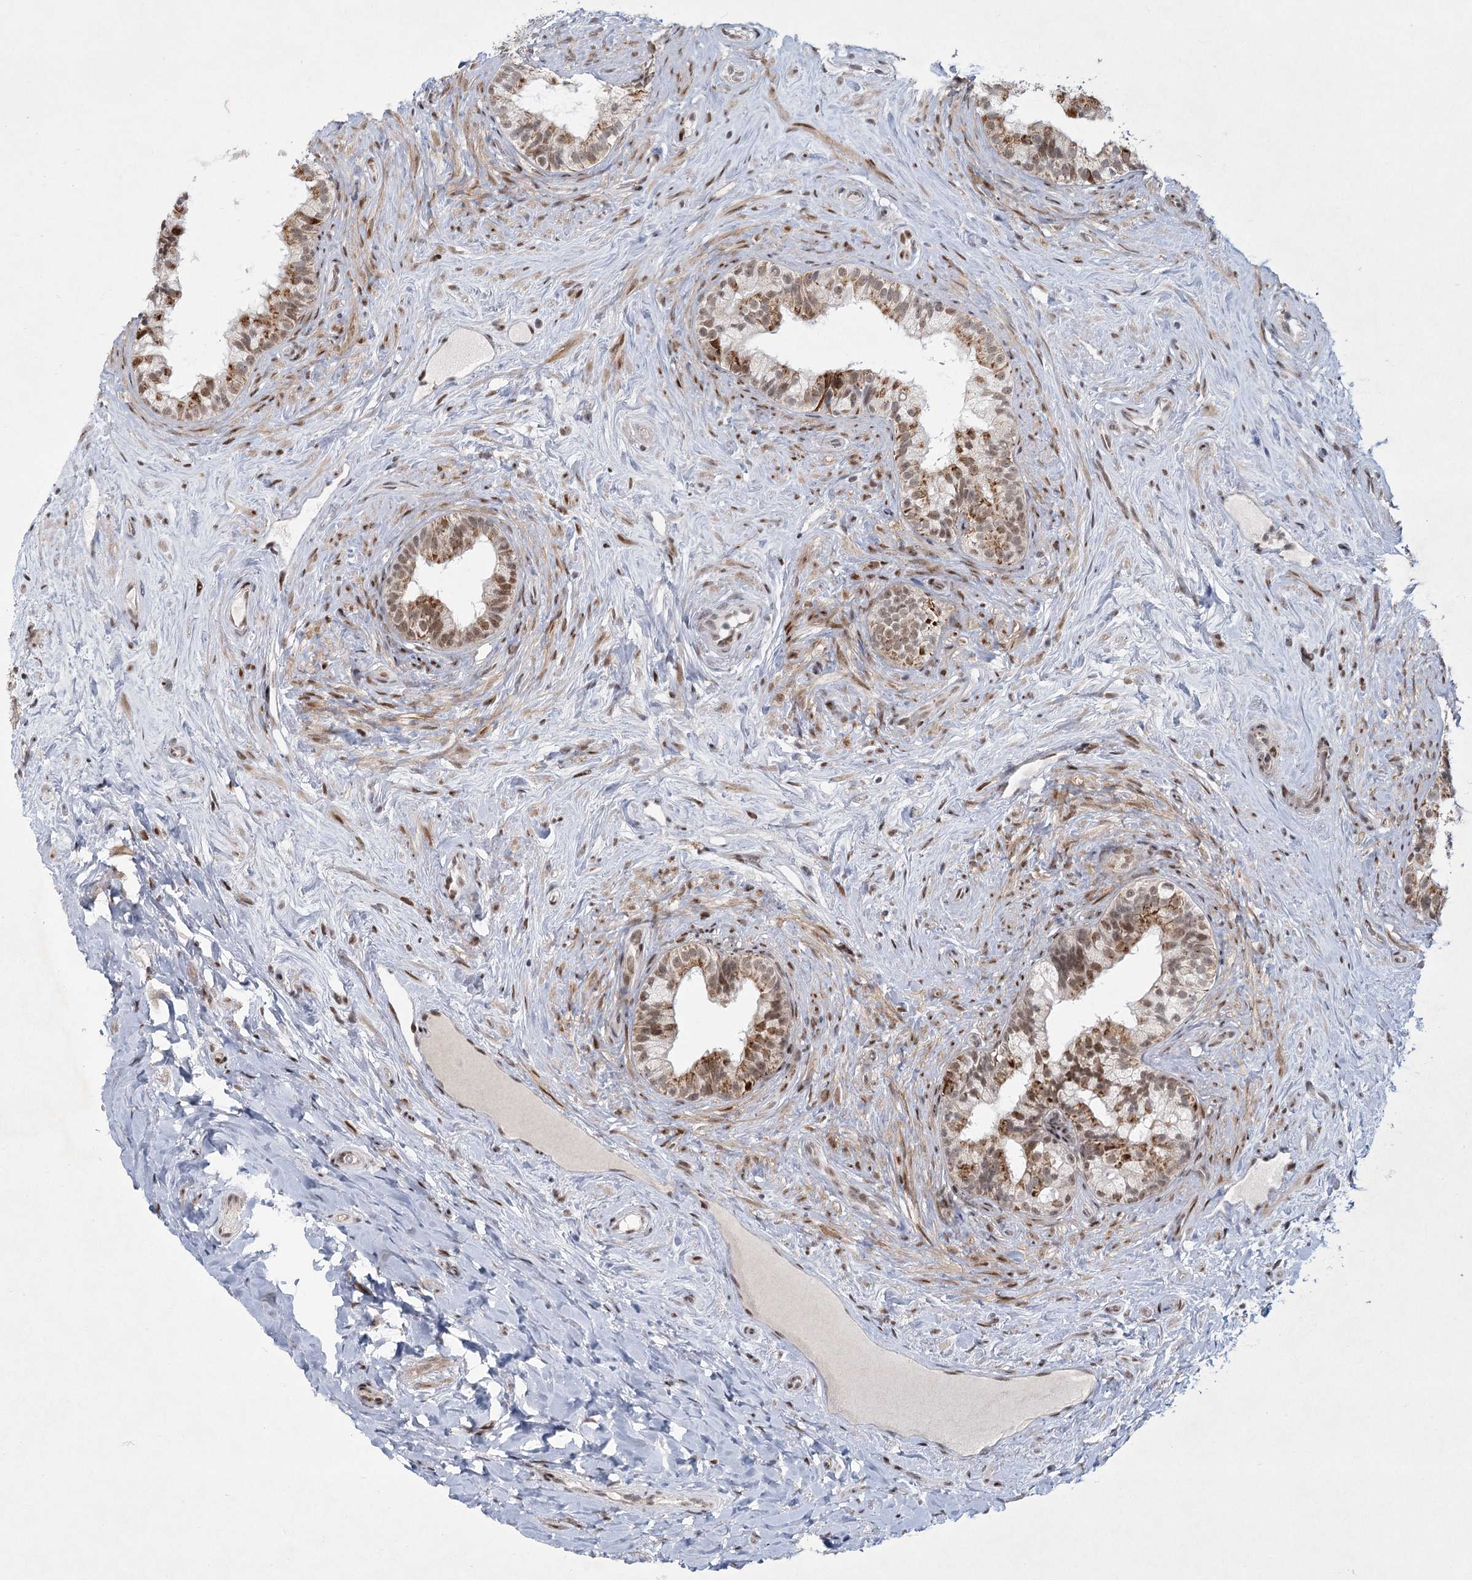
{"staining": {"intensity": "strong", "quantity": "25%-75%", "location": "cytoplasmic/membranous,nuclear"}, "tissue": "epididymis", "cell_type": "Glandular cells", "image_type": "normal", "snomed": [{"axis": "morphology", "description": "Normal tissue, NOS"}, {"axis": "topography", "description": "Epididymis"}], "caption": "Human epididymis stained with a protein marker exhibits strong staining in glandular cells.", "gene": "CIB4", "patient": {"sex": "male", "age": 84}}